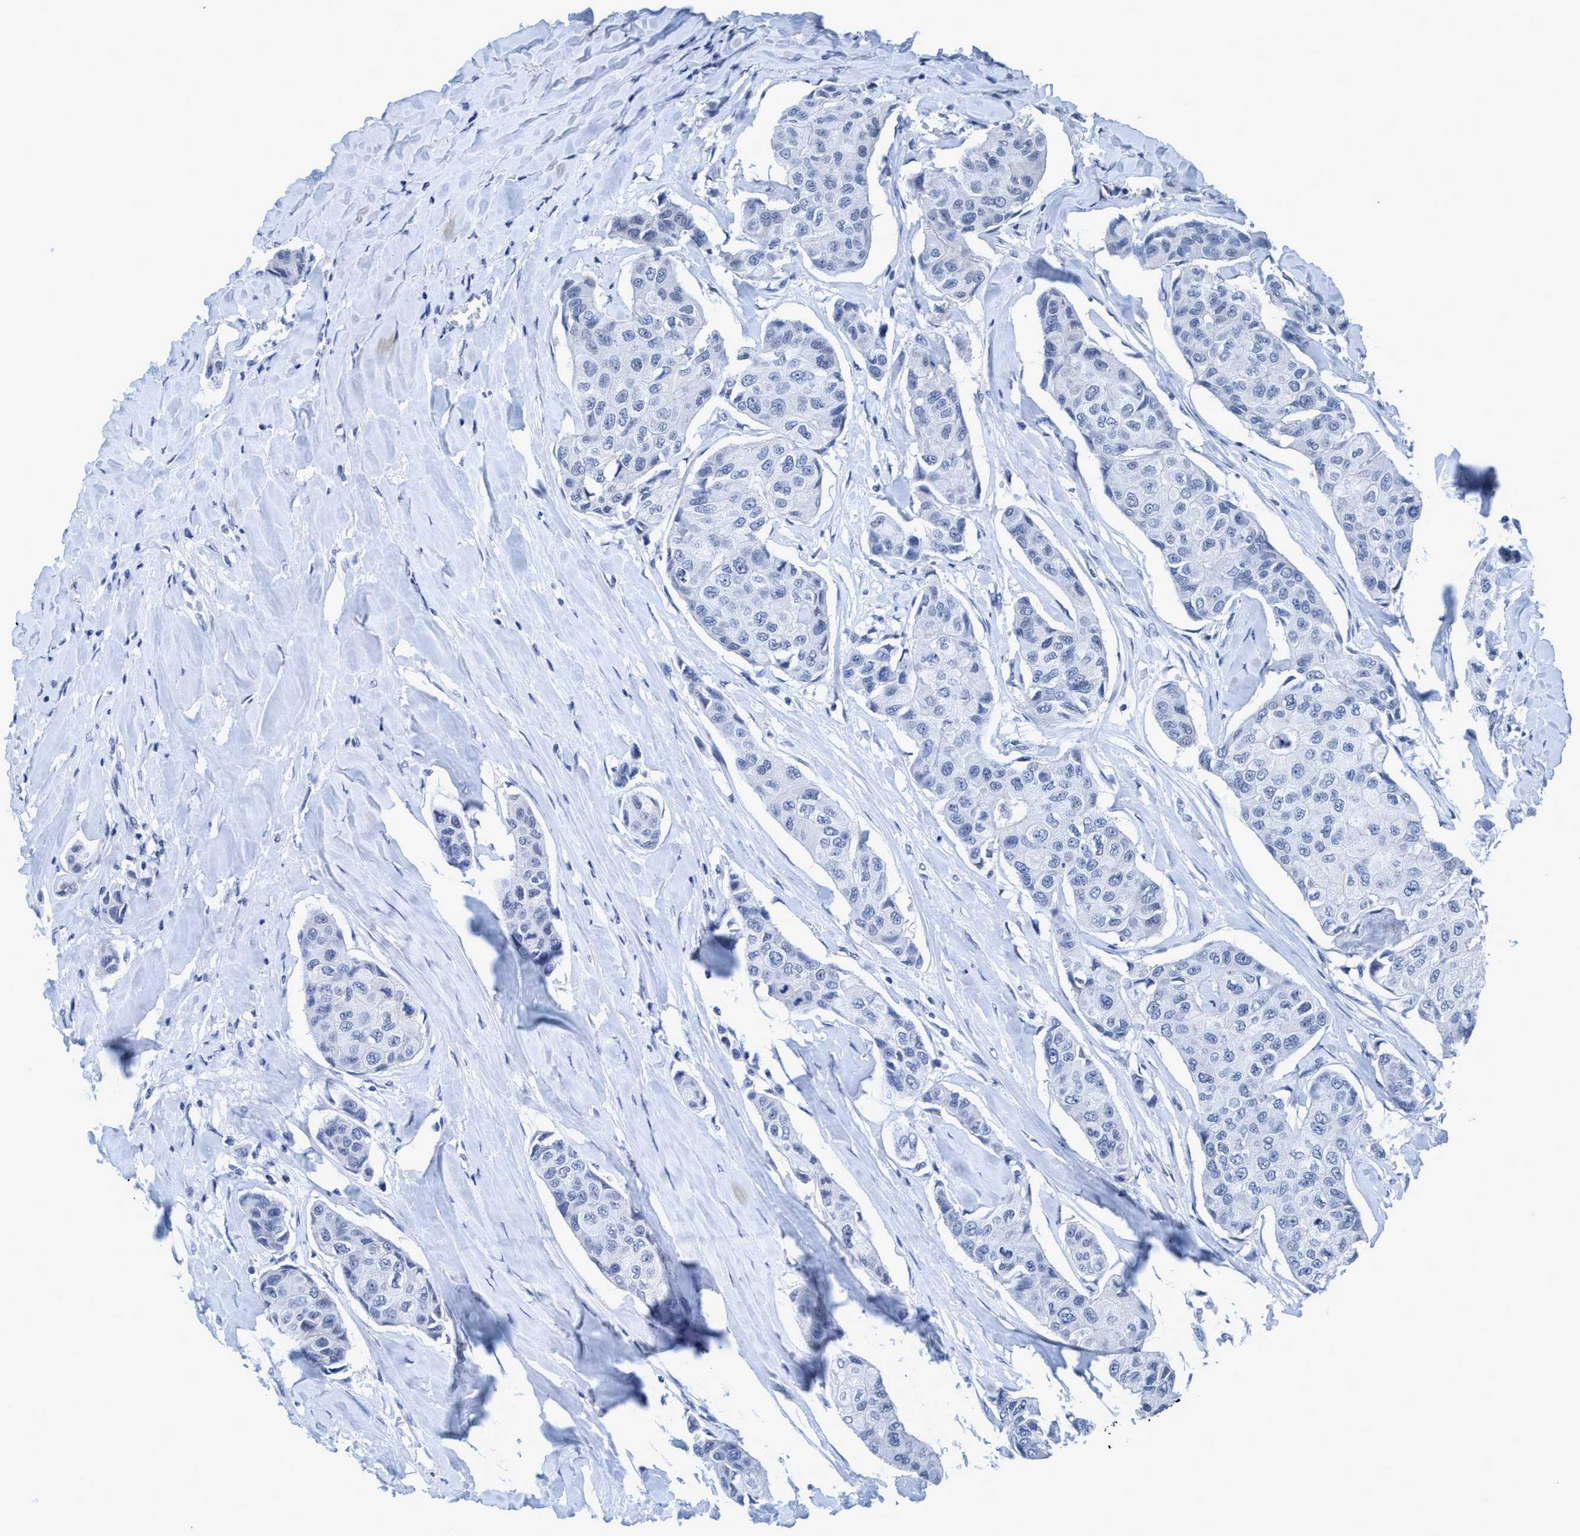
{"staining": {"intensity": "negative", "quantity": "none", "location": "none"}, "tissue": "breast cancer", "cell_type": "Tumor cells", "image_type": "cancer", "snomed": [{"axis": "morphology", "description": "Duct carcinoma"}, {"axis": "topography", "description": "Breast"}], "caption": "Tumor cells are negative for brown protein staining in breast infiltrating ductal carcinoma.", "gene": "DNAI1", "patient": {"sex": "female", "age": 80}}